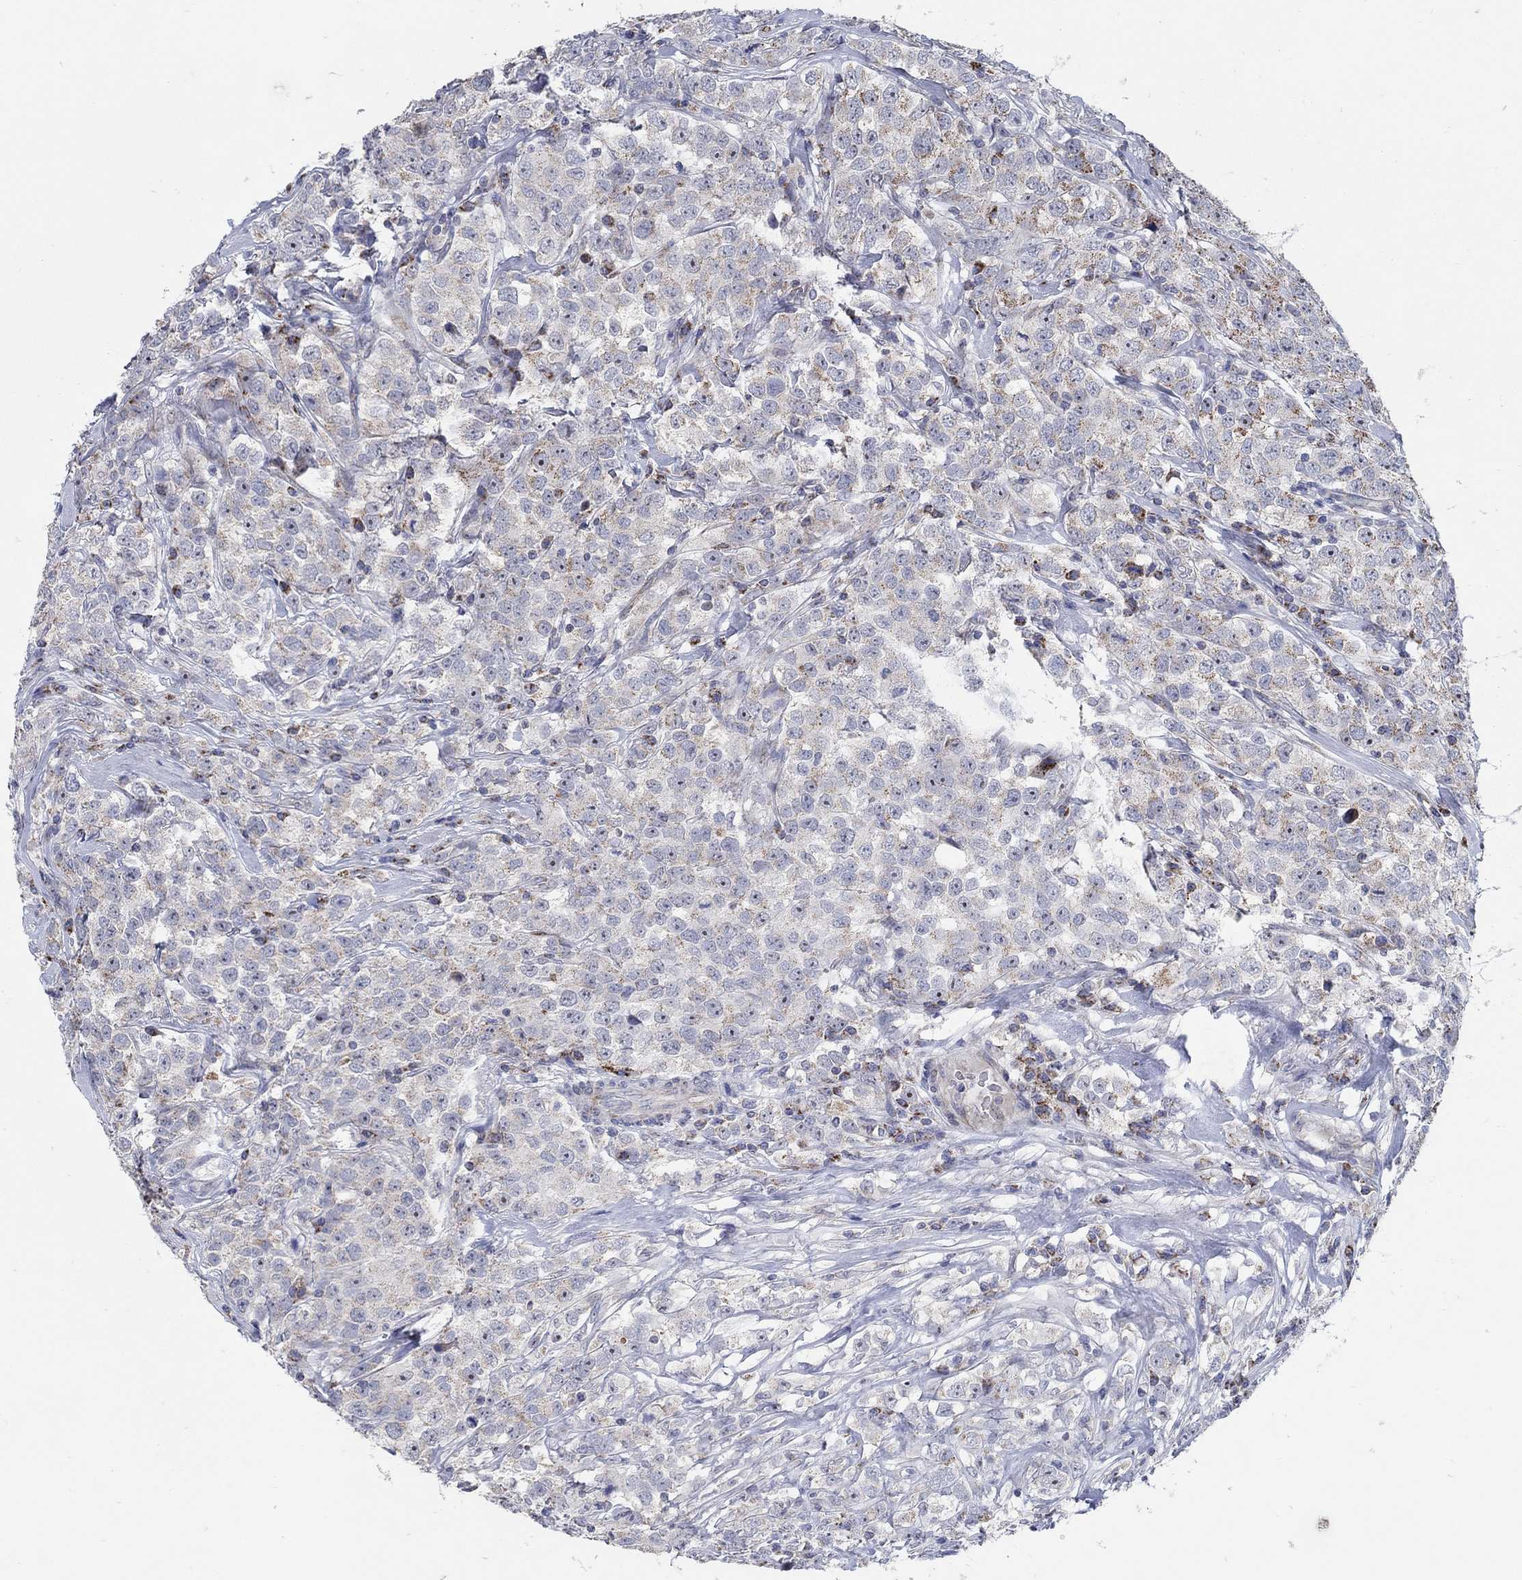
{"staining": {"intensity": "moderate", "quantity": "<25%", "location": "cytoplasmic/membranous"}, "tissue": "testis cancer", "cell_type": "Tumor cells", "image_type": "cancer", "snomed": [{"axis": "morphology", "description": "Seminoma, NOS"}, {"axis": "topography", "description": "Testis"}], "caption": "An image showing moderate cytoplasmic/membranous expression in about <25% of tumor cells in testis cancer (seminoma), as visualized by brown immunohistochemical staining.", "gene": "HMX2", "patient": {"sex": "male", "age": 59}}